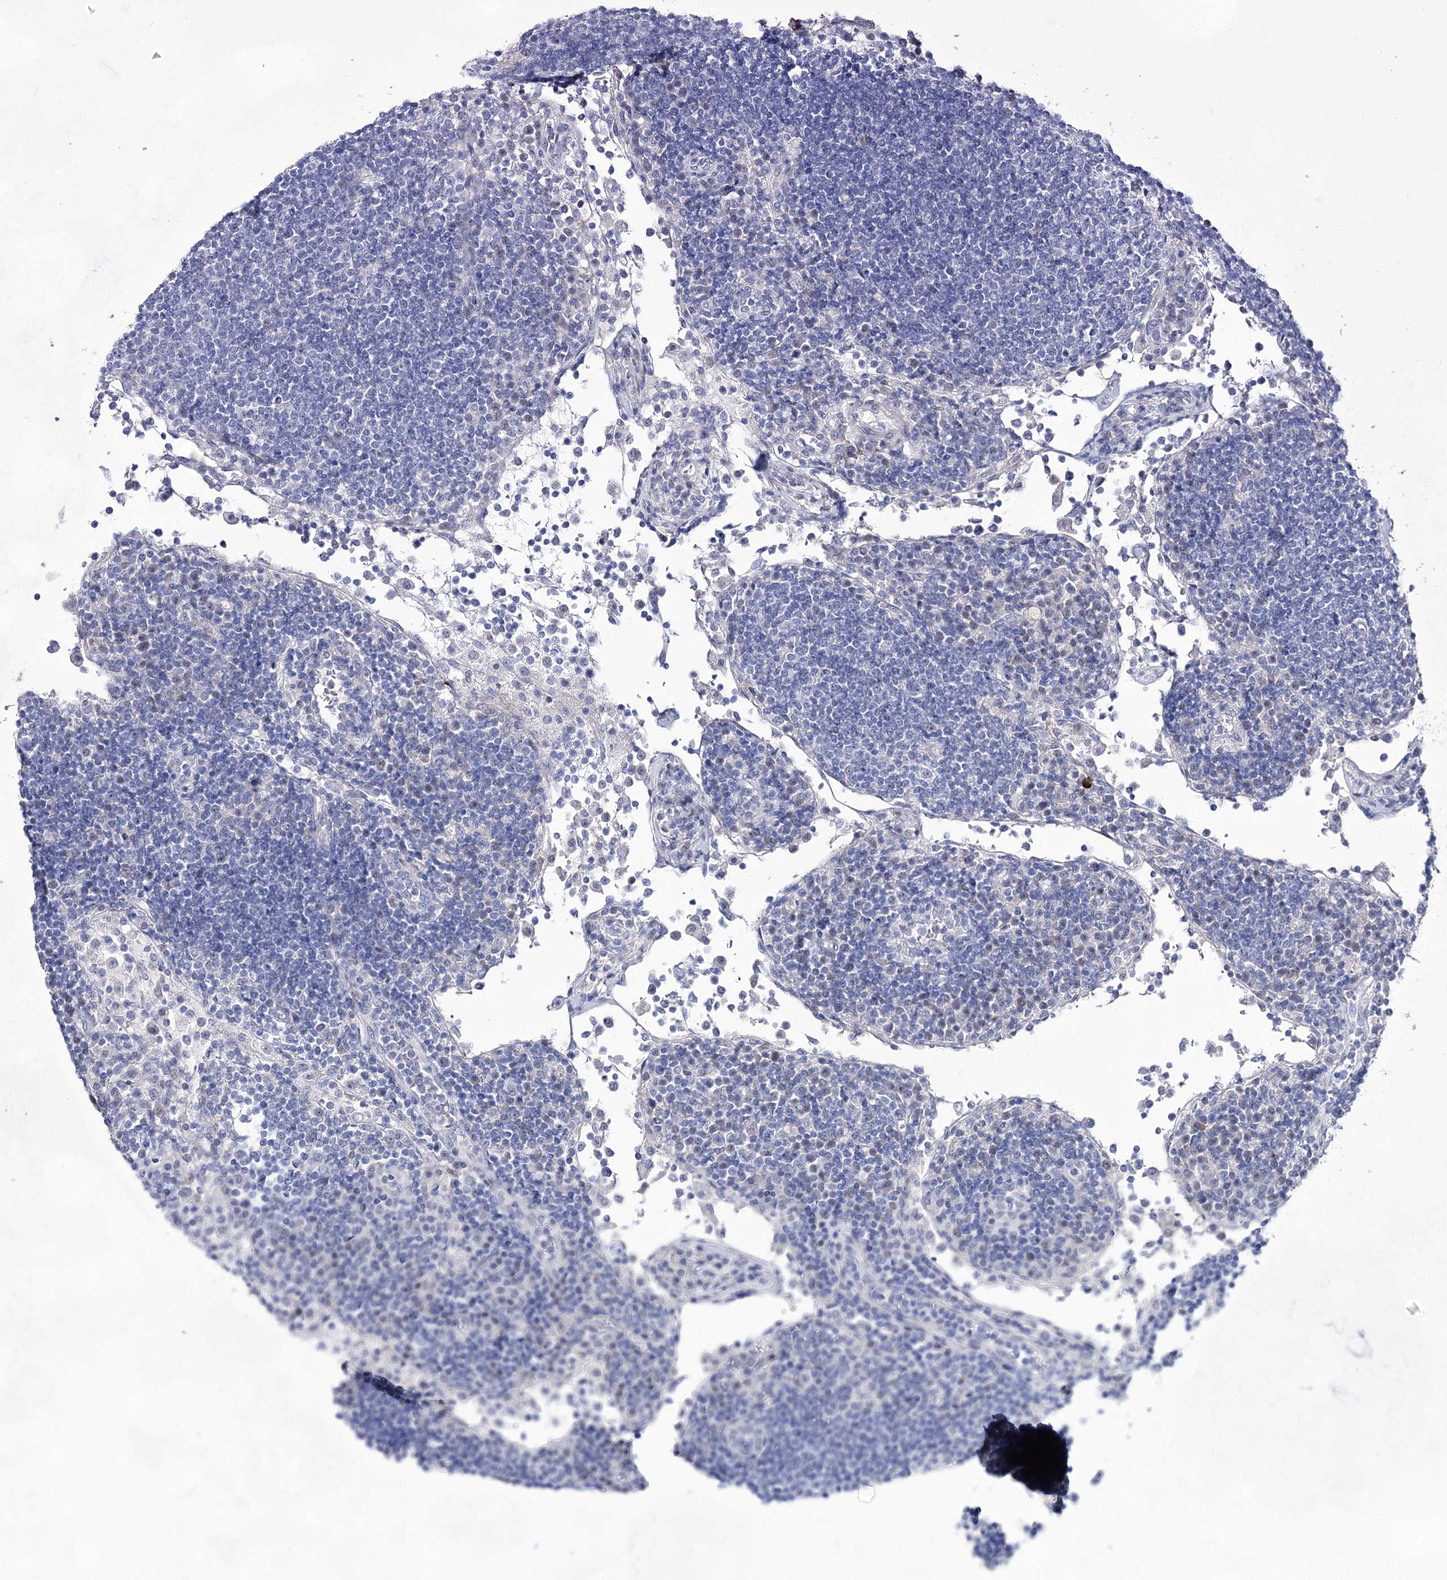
{"staining": {"intensity": "negative", "quantity": "none", "location": "none"}, "tissue": "lymph node", "cell_type": "Germinal center cells", "image_type": "normal", "snomed": [{"axis": "morphology", "description": "Normal tissue, NOS"}, {"axis": "topography", "description": "Lymph node"}], "caption": "There is no significant positivity in germinal center cells of lymph node.", "gene": "UGDH", "patient": {"sex": "female", "age": 53}}